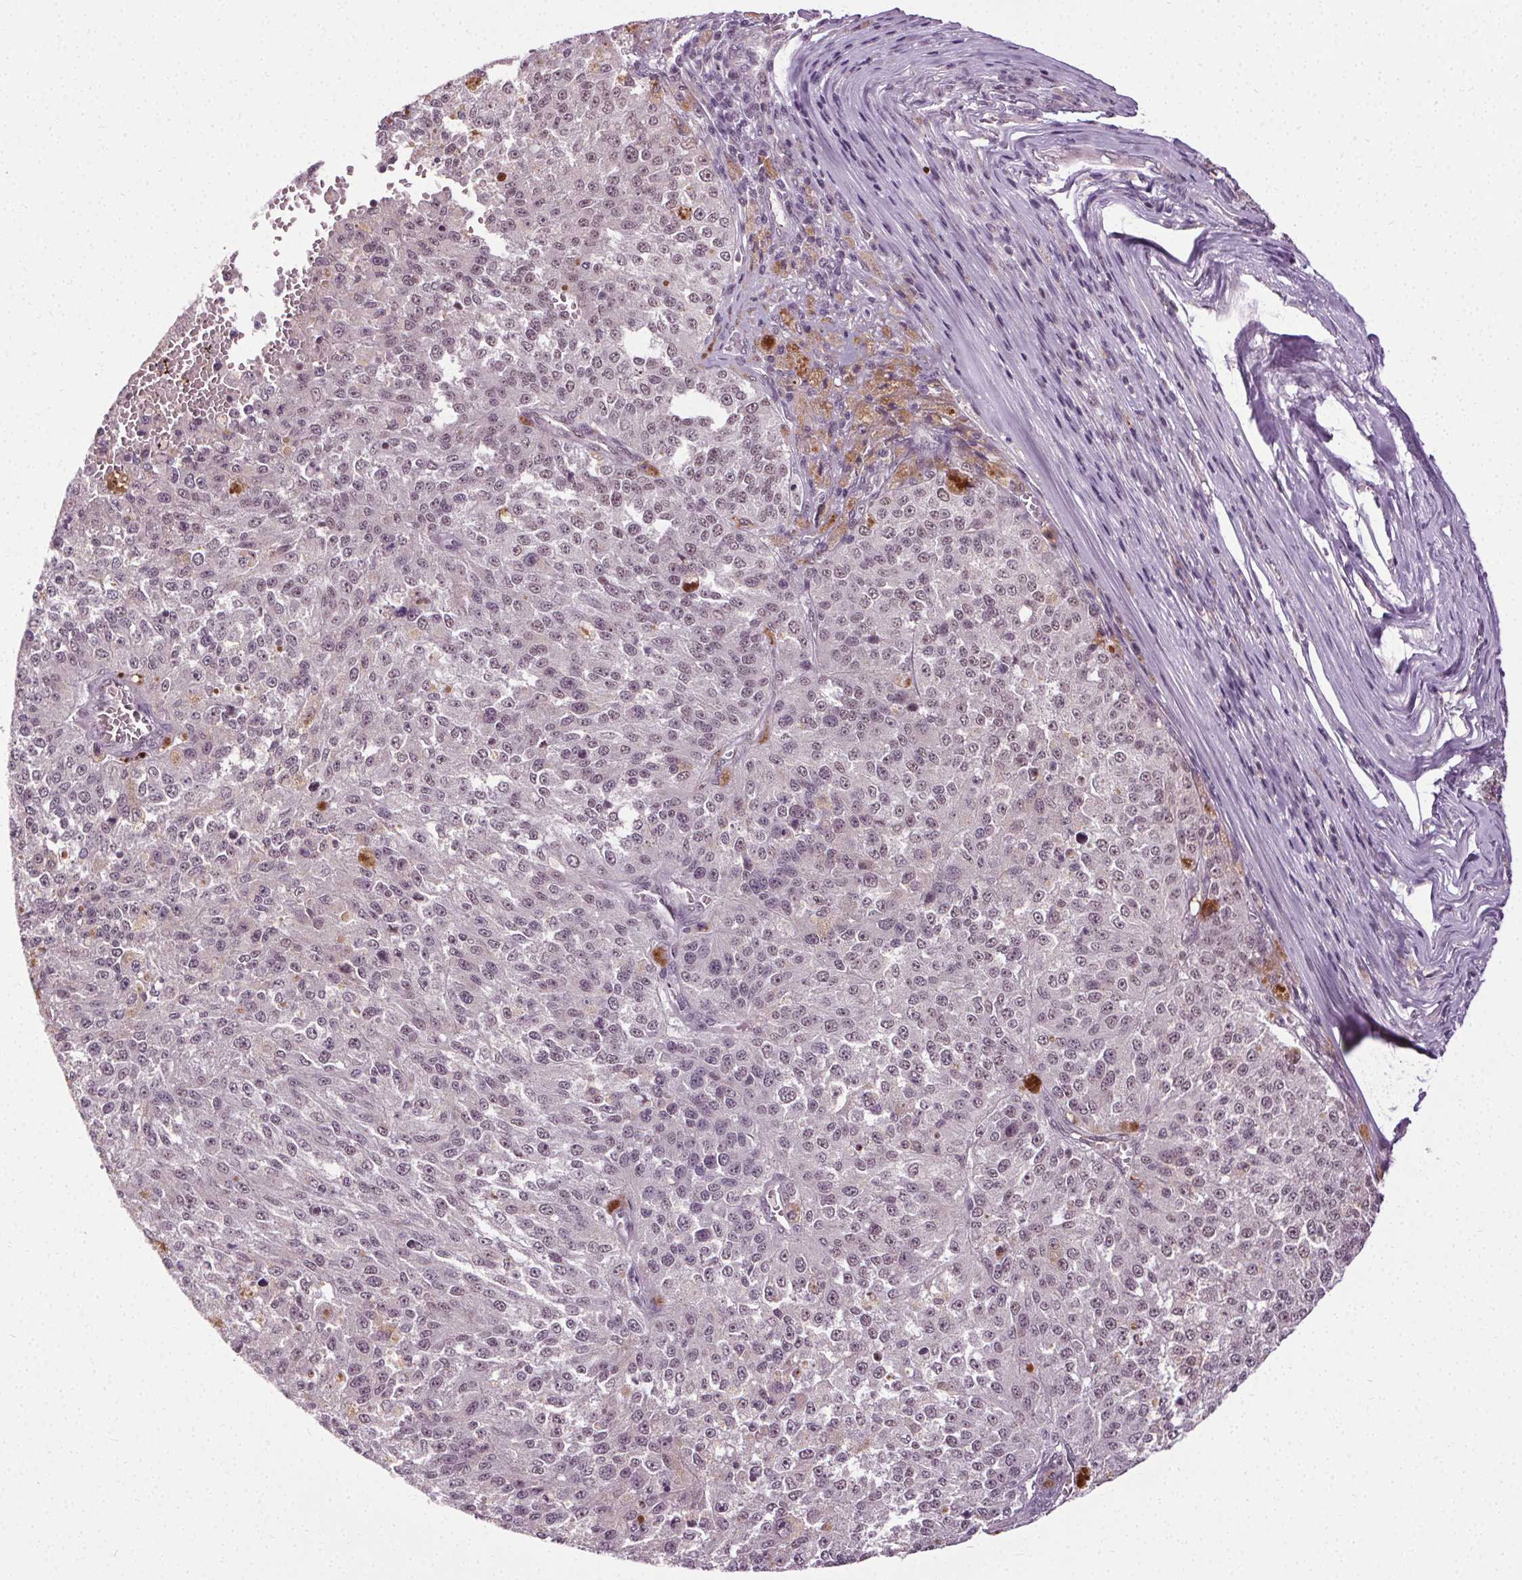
{"staining": {"intensity": "weak", "quantity": "<25%", "location": "nuclear"}, "tissue": "melanoma", "cell_type": "Tumor cells", "image_type": "cancer", "snomed": [{"axis": "morphology", "description": "Malignant melanoma, Metastatic site"}, {"axis": "topography", "description": "Lymph node"}], "caption": "This micrograph is of malignant melanoma (metastatic site) stained with IHC to label a protein in brown with the nuclei are counter-stained blue. There is no staining in tumor cells.", "gene": "MED6", "patient": {"sex": "female", "age": 64}}